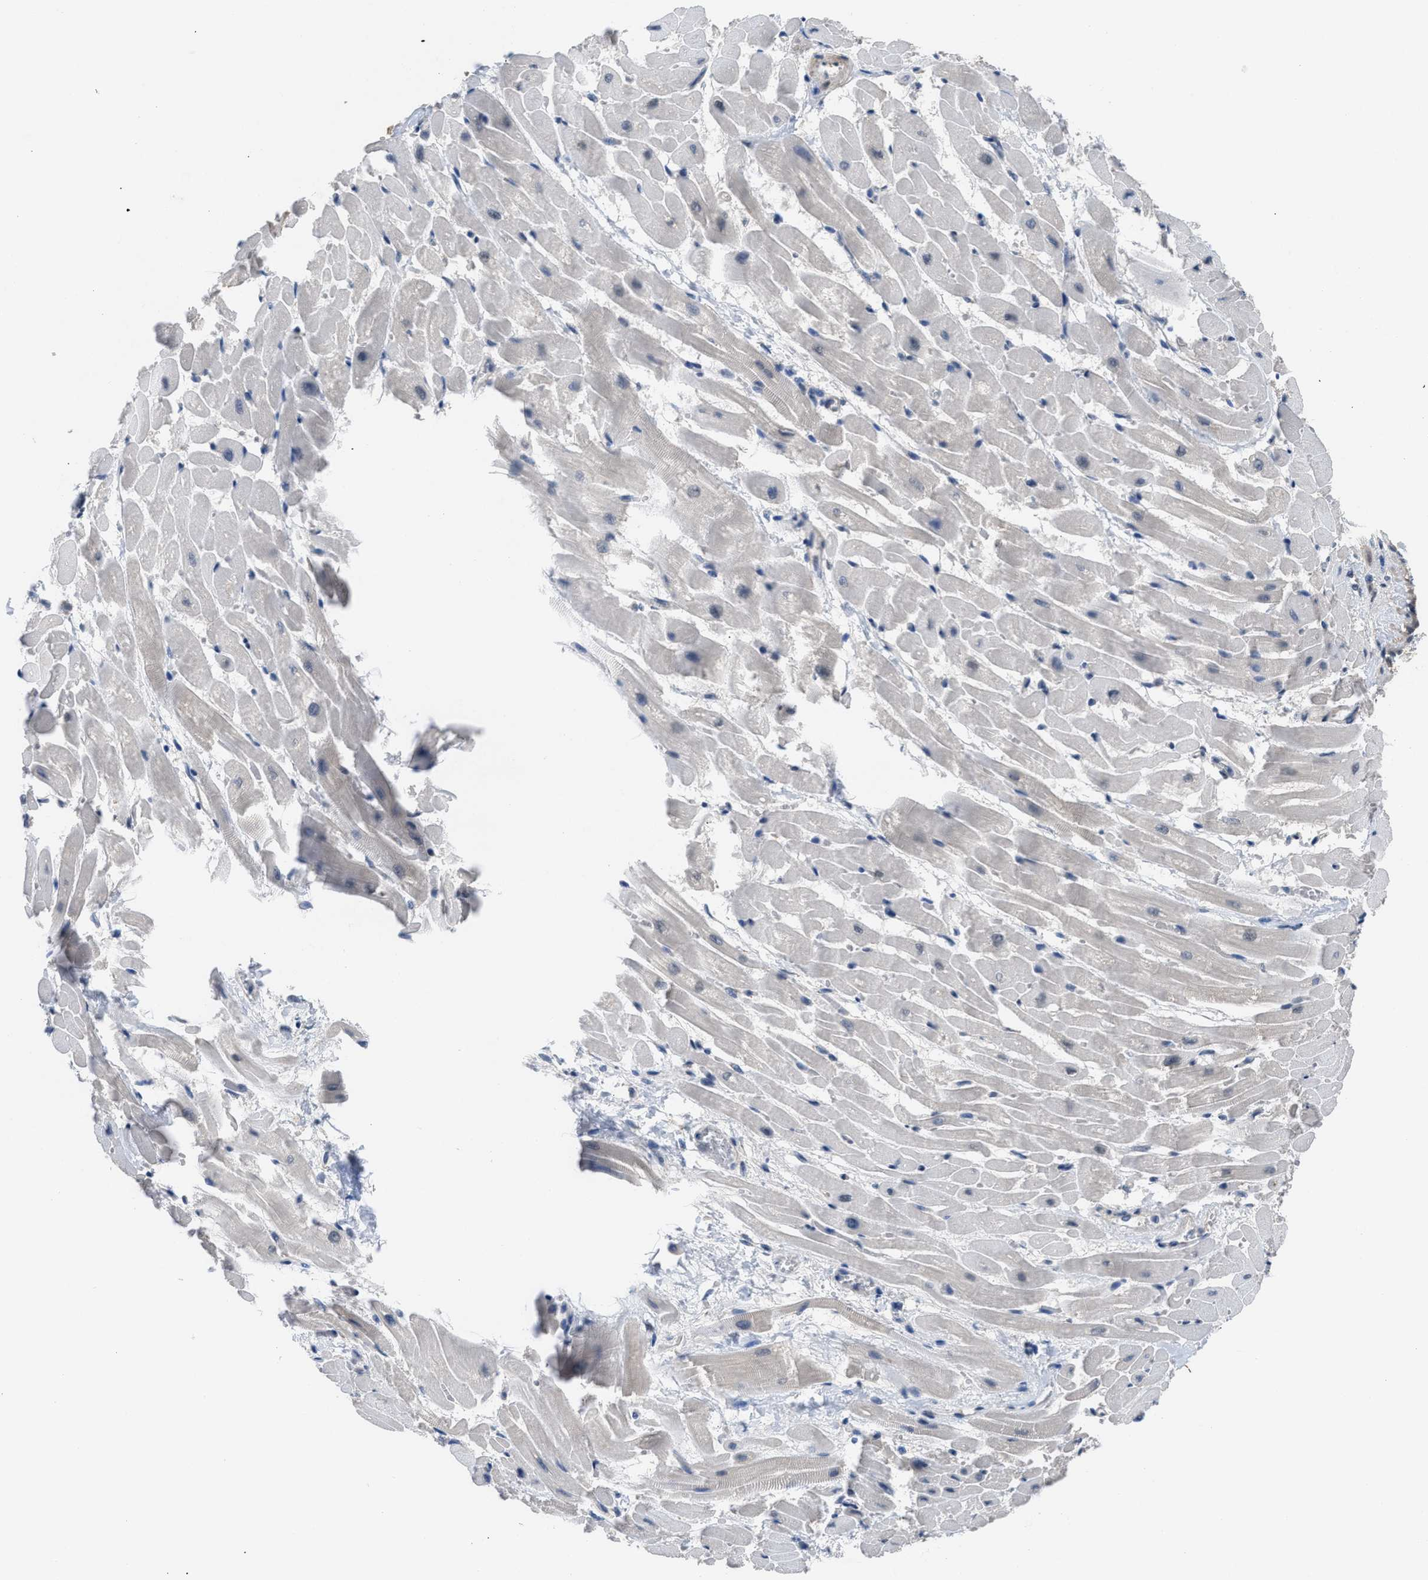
{"staining": {"intensity": "negative", "quantity": "none", "location": "none"}, "tissue": "heart muscle", "cell_type": "Cardiomyocytes", "image_type": "normal", "snomed": [{"axis": "morphology", "description": "Normal tissue, NOS"}, {"axis": "topography", "description": "Heart"}], "caption": "This is an immunohistochemistry photomicrograph of unremarkable heart muscle. There is no expression in cardiomyocytes.", "gene": "TERF2IP", "patient": {"sex": "male", "age": 45}}